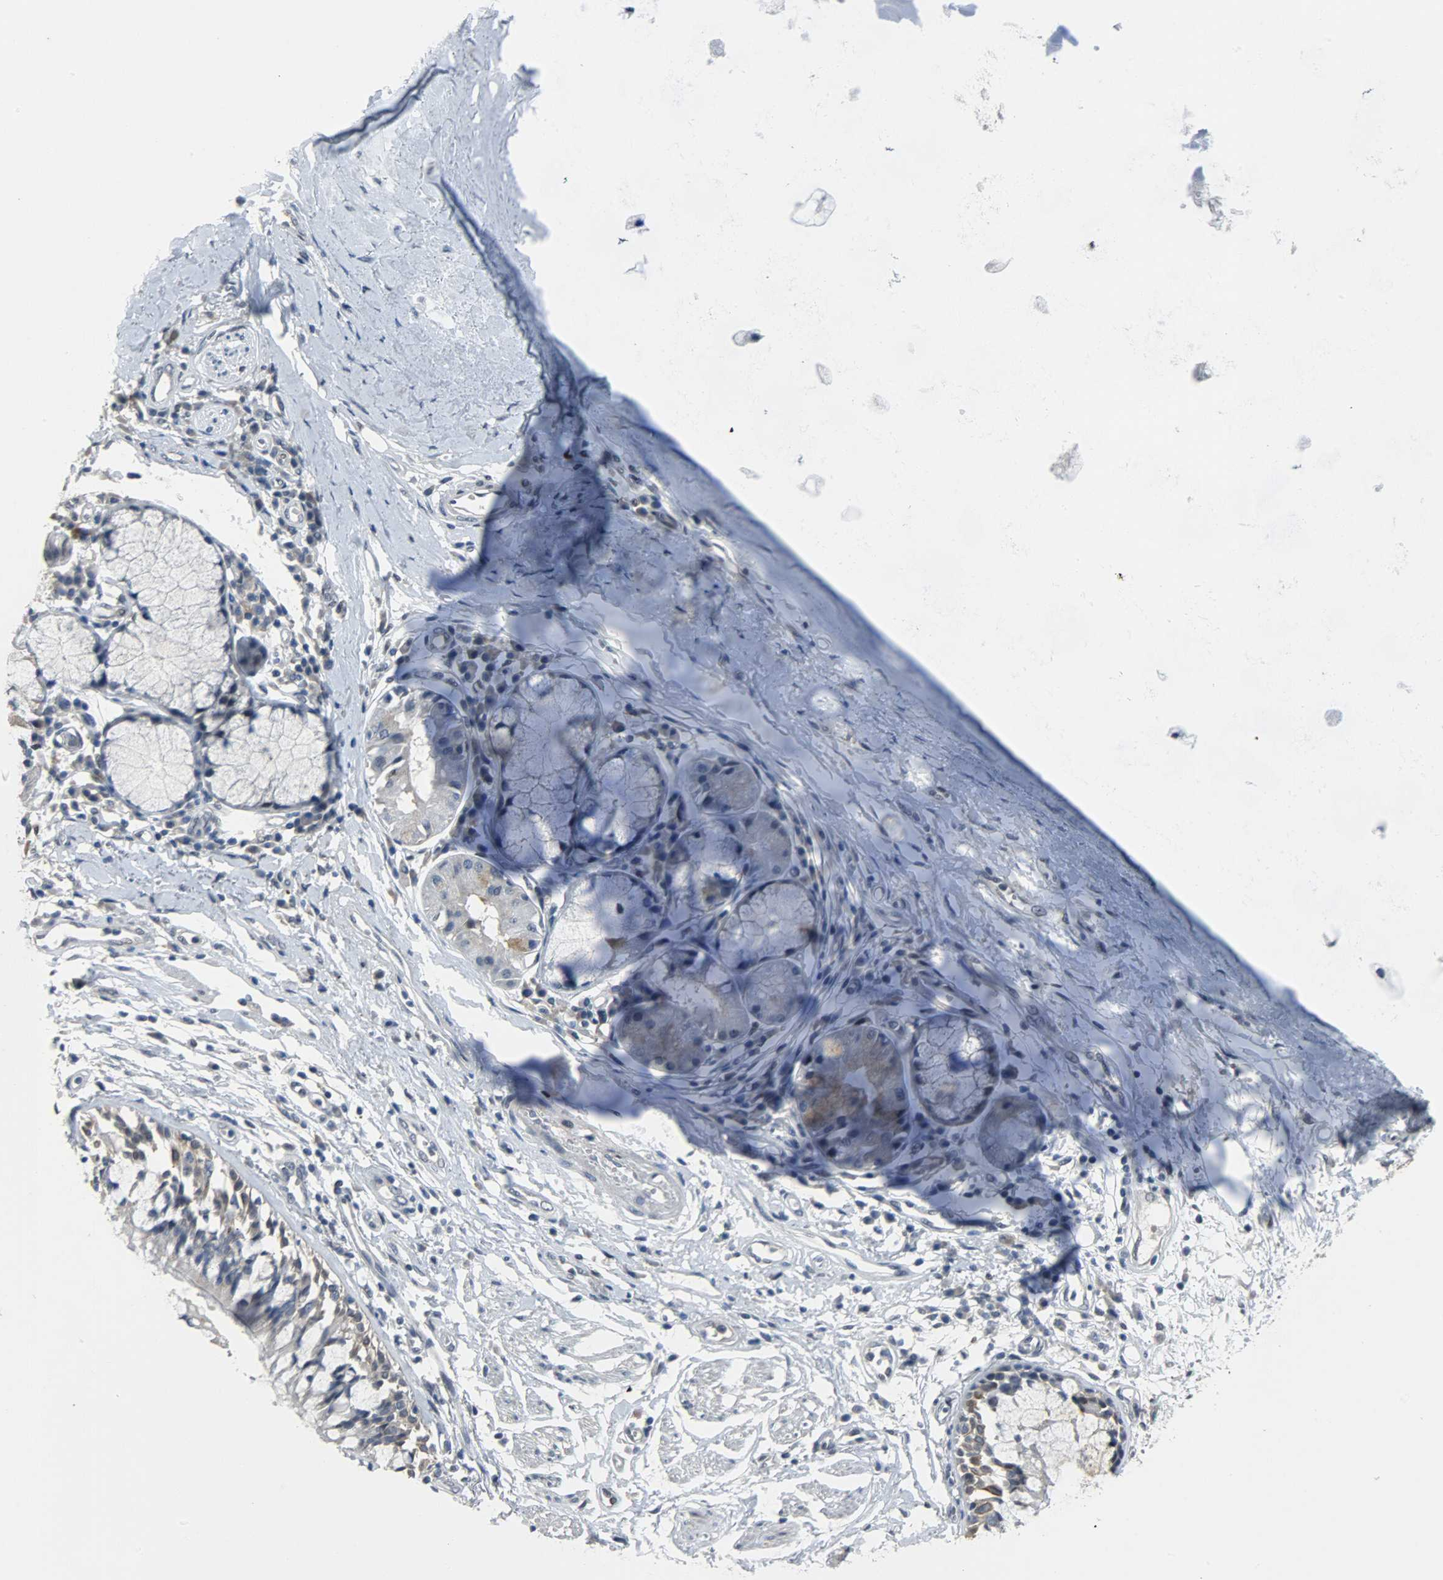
{"staining": {"intensity": "moderate", "quantity": "<25%", "location": "nuclear"}, "tissue": "adipose tissue", "cell_type": "Adipocytes", "image_type": "normal", "snomed": [{"axis": "morphology", "description": "Normal tissue, NOS"}, {"axis": "morphology", "description": "Adenocarcinoma, NOS"}, {"axis": "topography", "description": "Cartilage tissue"}, {"axis": "topography", "description": "Bronchus"}, {"axis": "topography", "description": "Lung"}], "caption": "Immunohistochemical staining of unremarkable human adipose tissue exhibits moderate nuclear protein expression in about <25% of adipocytes. (Stains: DAB in brown, nuclei in blue, Microscopy: brightfield microscopy at high magnification).", "gene": "PPARG", "patient": {"sex": "female", "age": 67}}